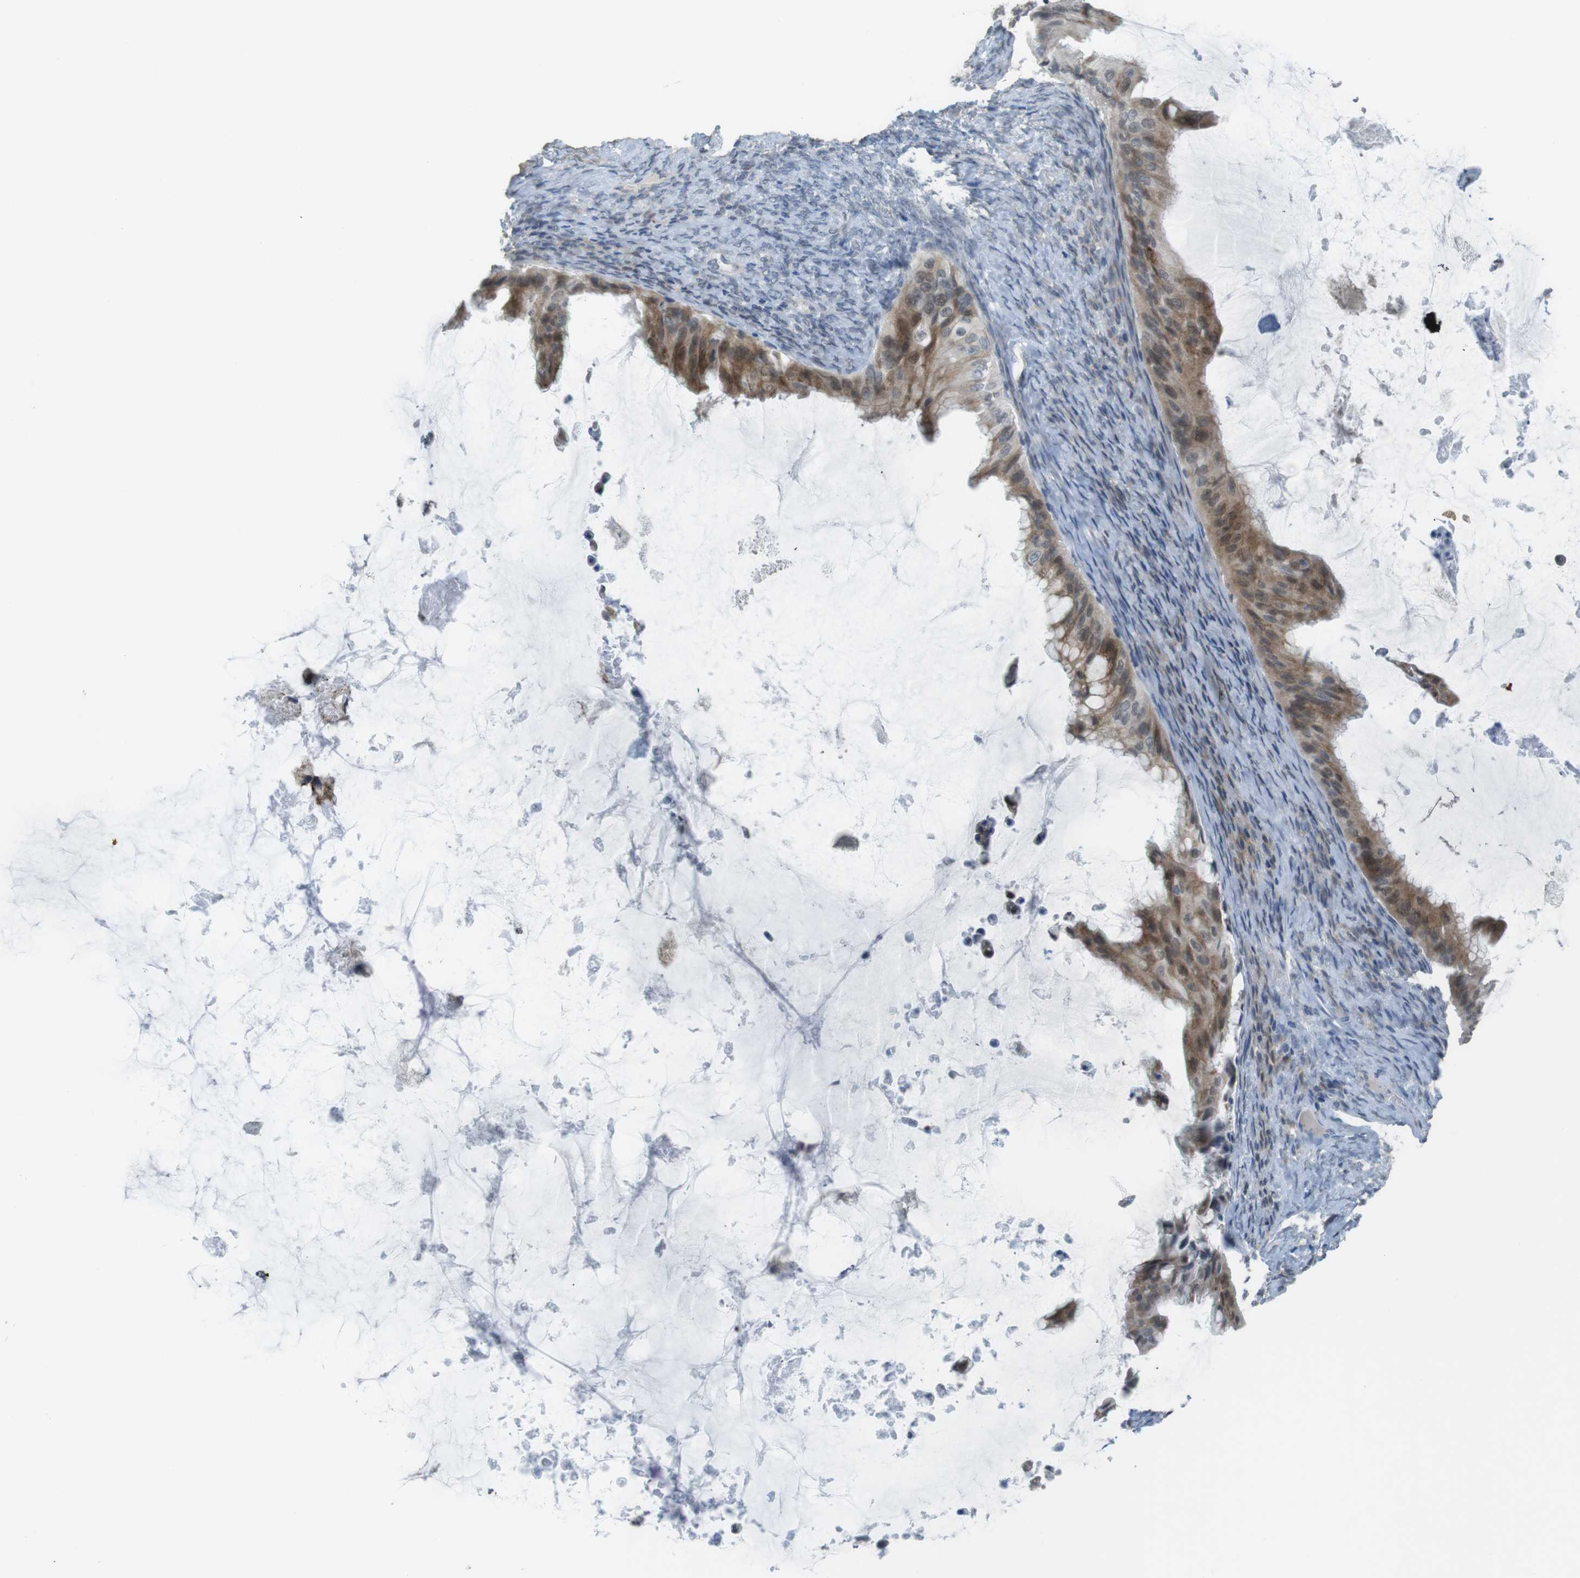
{"staining": {"intensity": "moderate", "quantity": ">75%", "location": "cytoplasmic/membranous"}, "tissue": "ovarian cancer", "cell_type": "Tumor cells", "image_type": "cancer", "snomed": [{"axis": "morphology", "description": "Cystadenocarcinoma, mucinous, NOS"}, {"axis": "topography", "description": "Ovary"}], "caption": "Immunohistochemical staining of human mucinous cystadenocarcinoma (ovarian) reveals moderate cytoplasmic/membranous protein staining in approximately >75% of tumor cells.", "gene": "FZD10", "patient": {"sex": "female", "age": 61}}